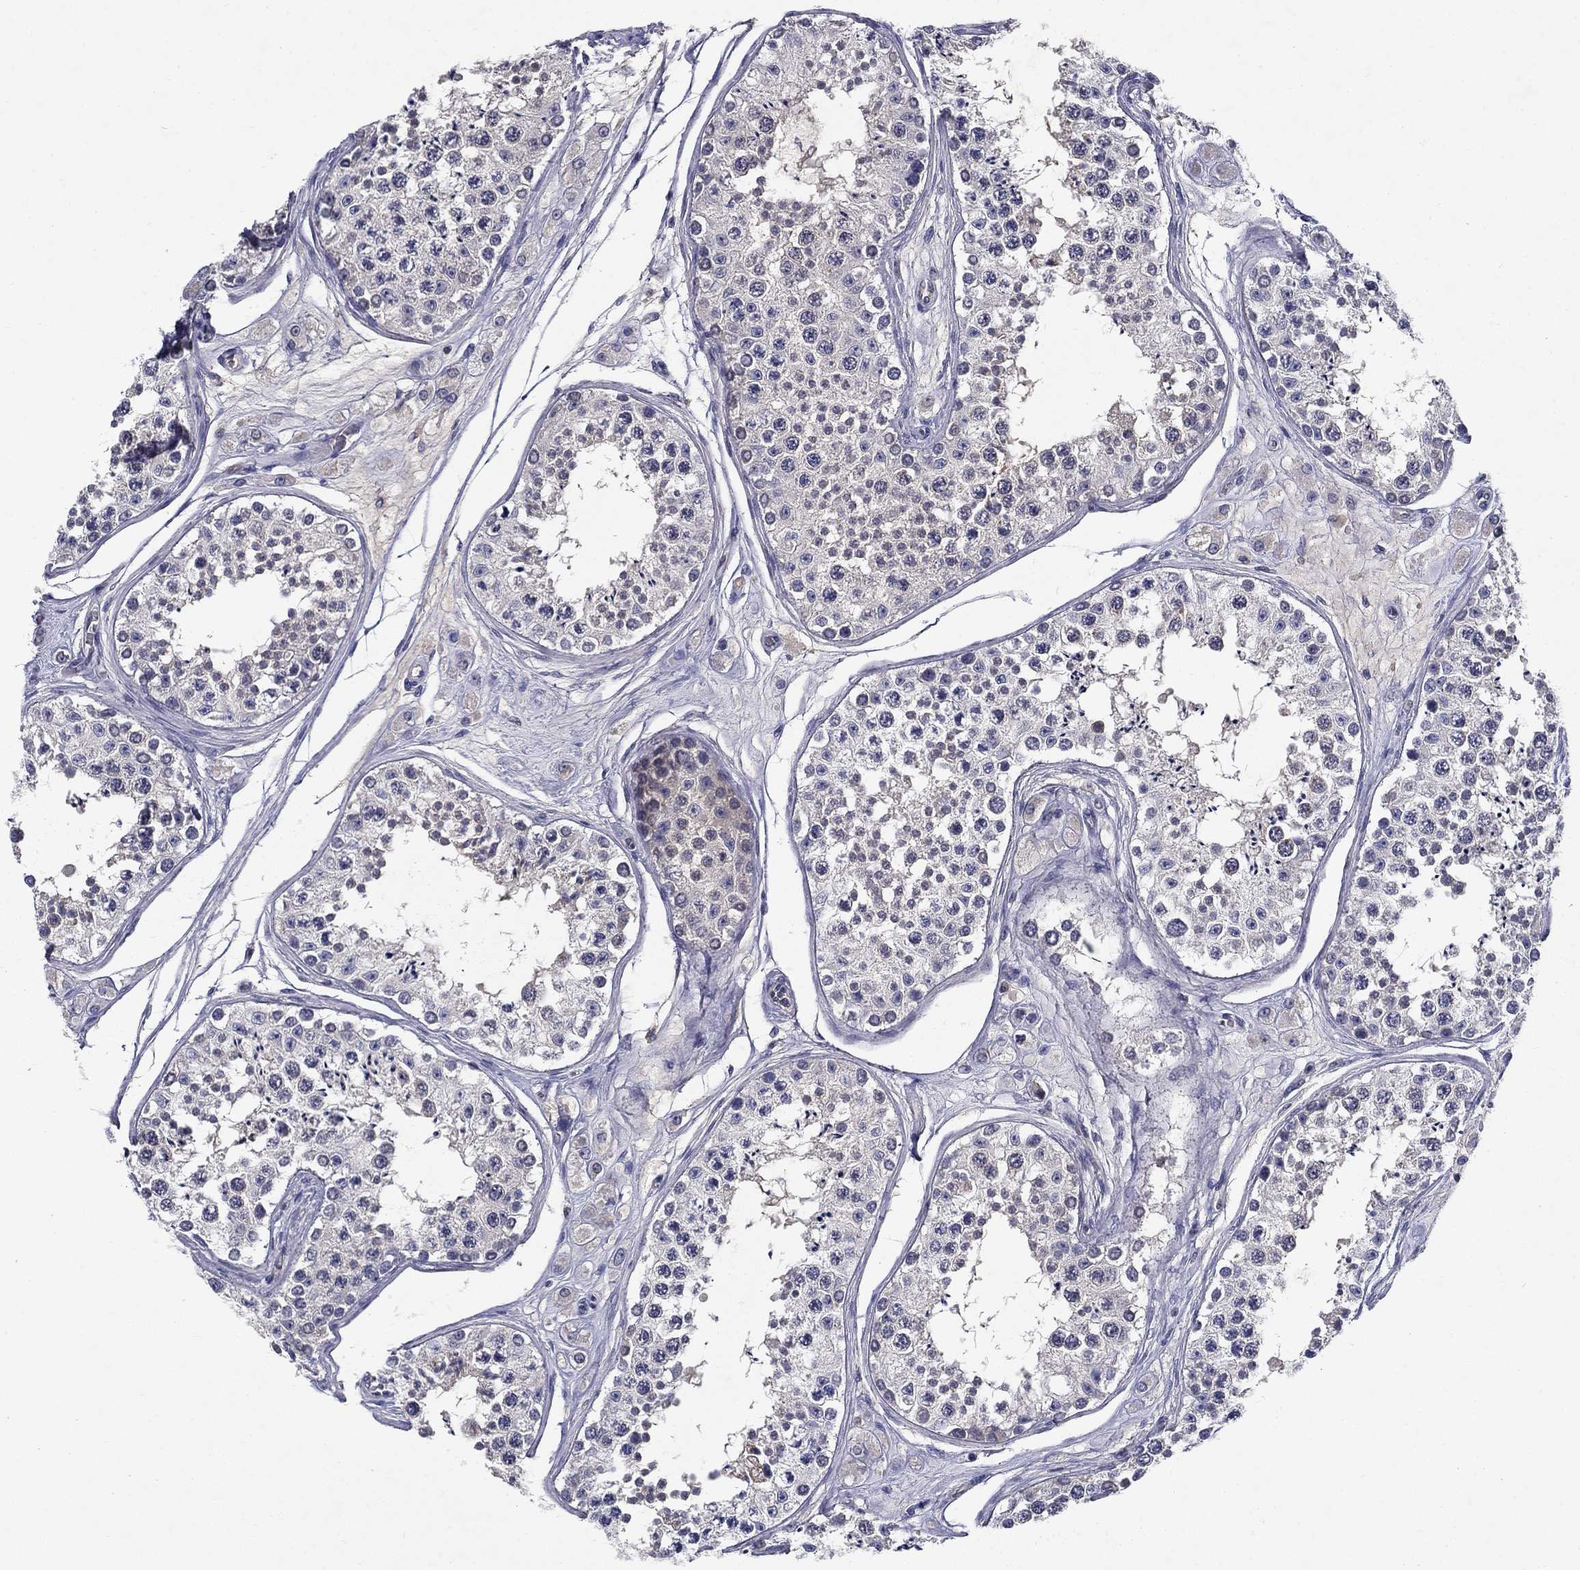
{"staining": {"intensity": "negative", "quantity": "none", "location": "none"}, "tissue": "testis", "cell_type": "Cells in seminiferous ducts", "image_type": "normal", "snomed": [{"axis": "morphology", "description": "Normal tissue, NOS"}, {"axis": "topography", "description": "Testis"}], "caption": "Immunohistochemistry (IHC) micrograph of benign testis stained for a protein (brown), which exhibits no expression in cells in seminiferous ducts.", "gene": "GLTP", "patient": {"sex": "male", "age": 25}}